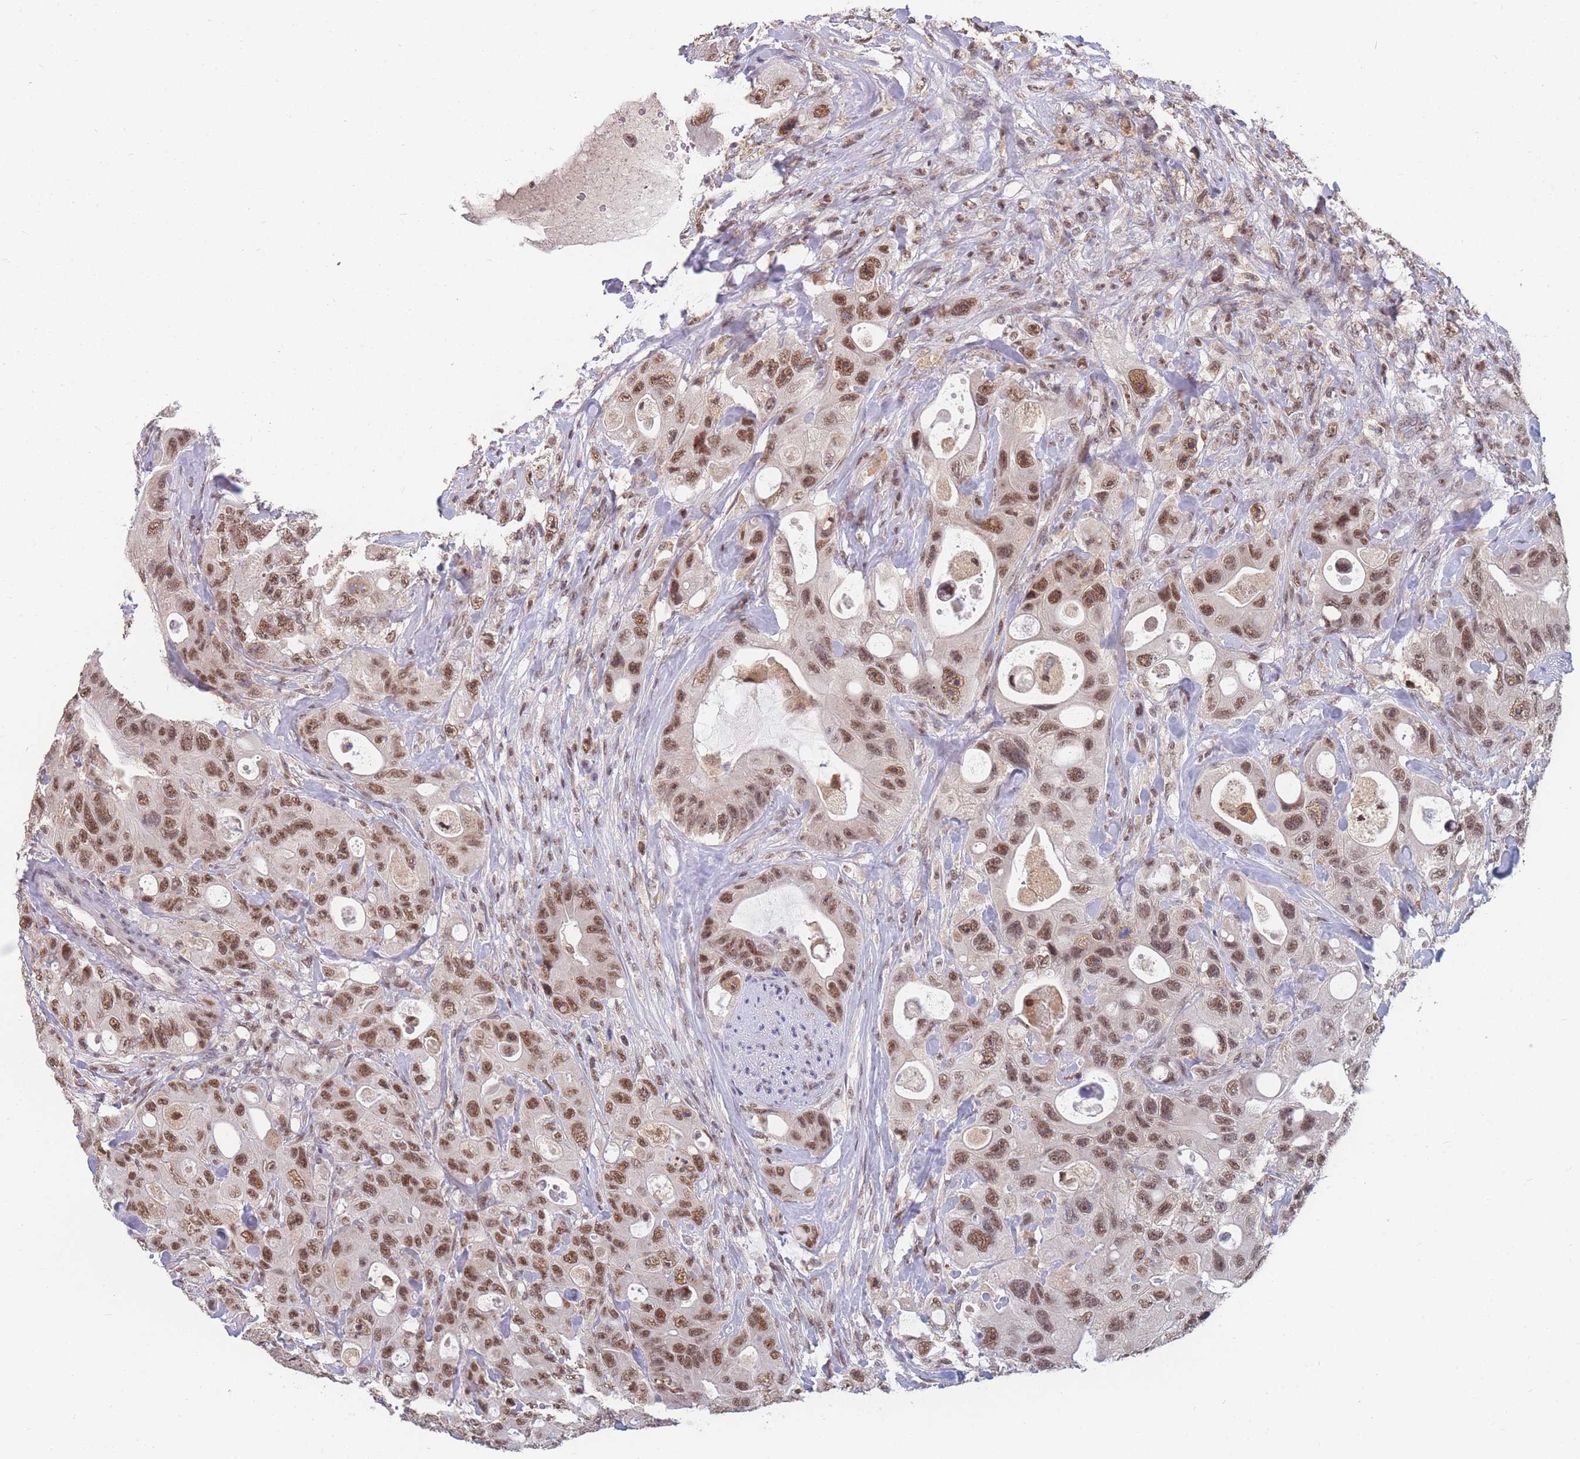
{"staining": {"intensity": "moderate", "quantity": ">75%", "location": "nuclear"}, "tissue": "colorectal cancer", "cell_type": "Tumor cells", "image_type": "cancer", "snomed": [{"axis": "morphology", "description": "Adenocarcinoma, NOS"}, {"axis": "topography", "description": "Colon"}], "caption": "Tumor cells reveal medium levels of moderate nuclear expression in about >75% of cells in human colorectal cancer (adenocarcinoma).", "gene": "SNRPA1", "patient": {"sex": "female", "age": 46}}